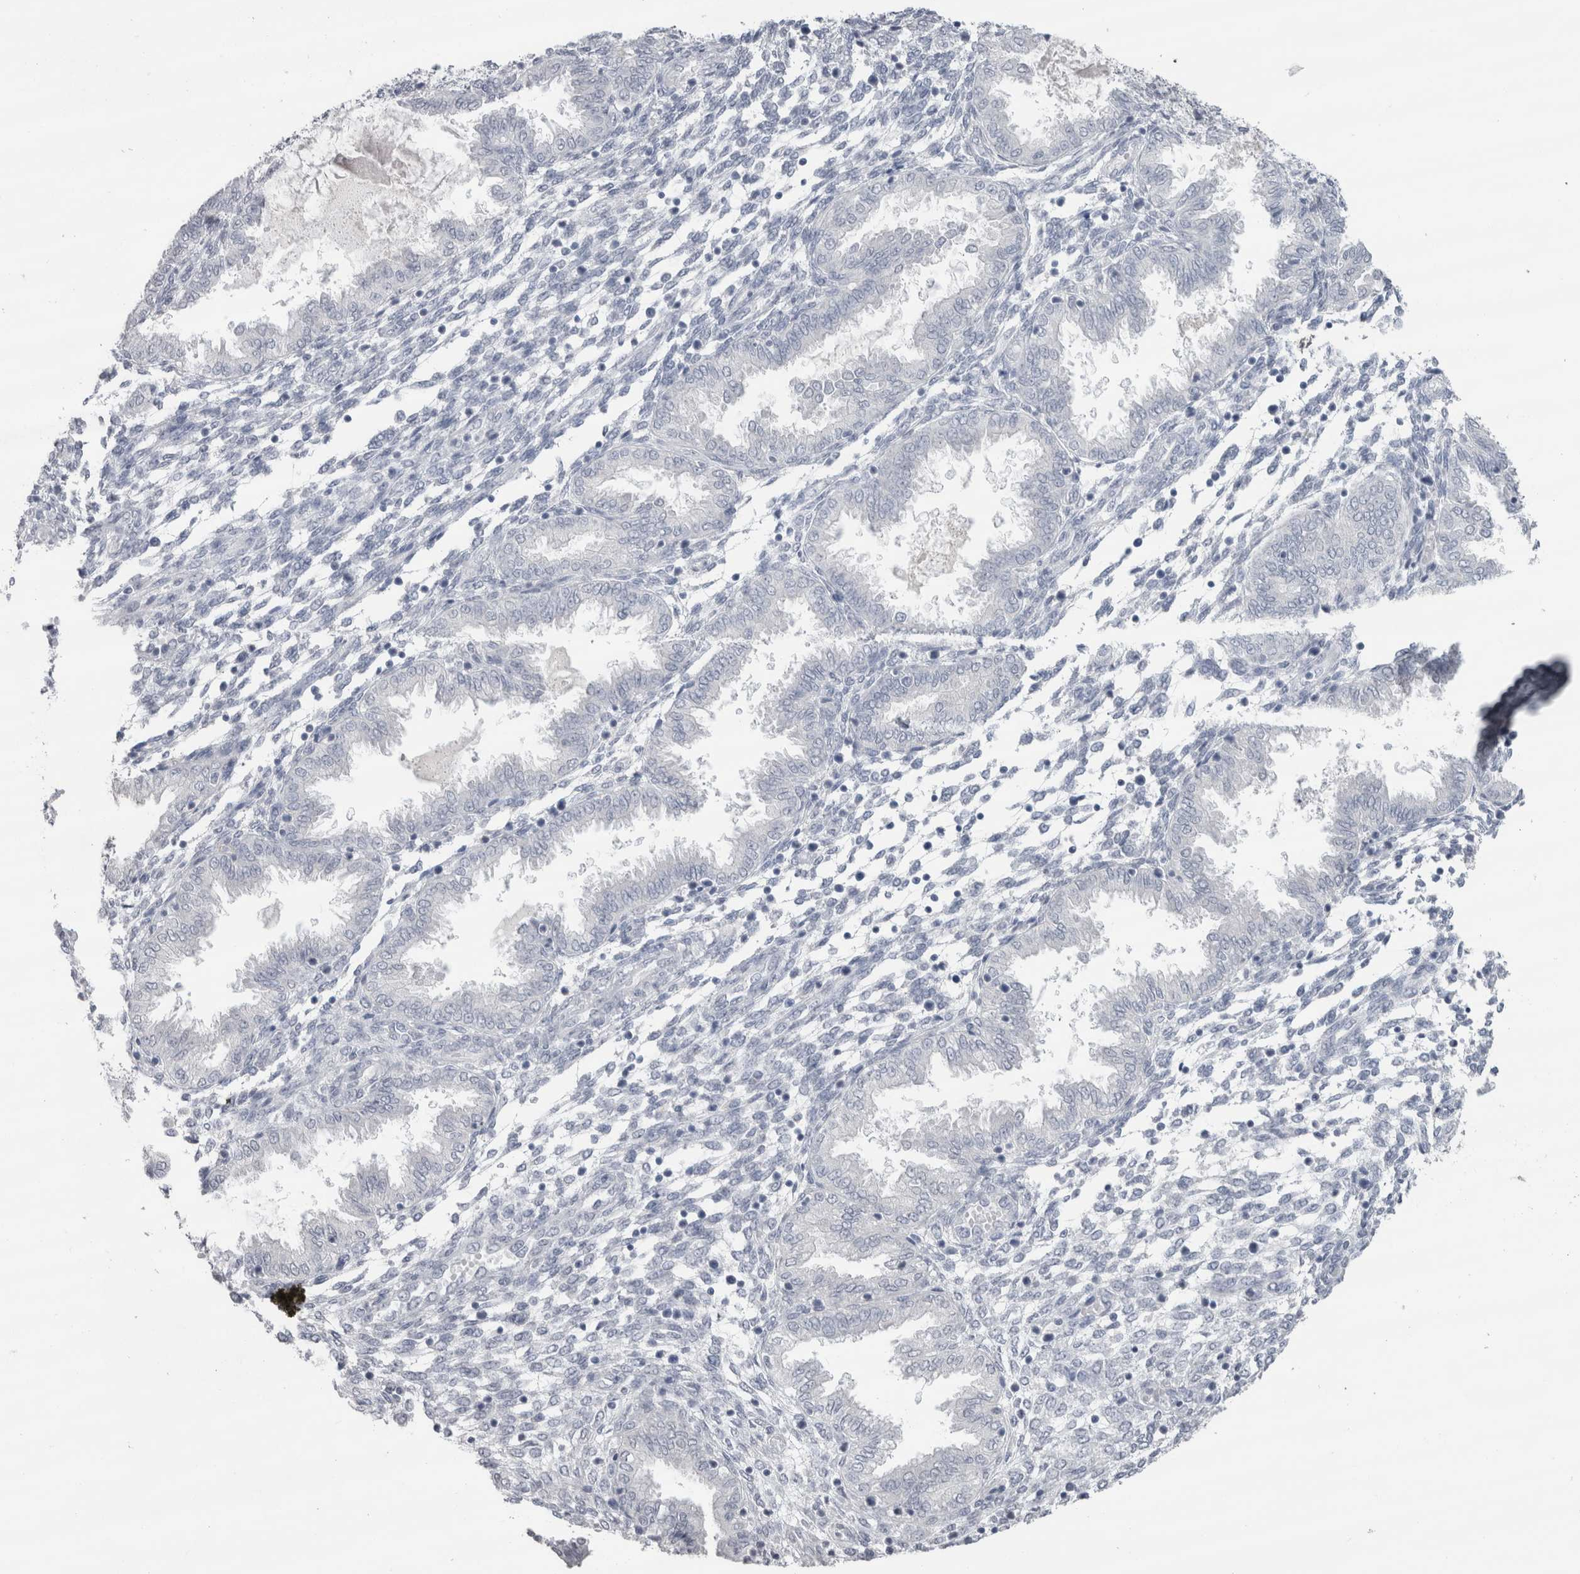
{"staining": {"intensity": "negative", "quantity": "none", "location": "none"}, "tissue": "endometrium", "cell_type": "Cells in endometrial stroma", "image_type": "normal", "snomed": [{"axis": "morphology", "description": "Normal tissue, NOS"}, {"axis": "topography", "description": "Endometrium"}], "caption": "This is a image of immunohistochemistry staining of benign endometrium, which shows no staining in cells in endometrial stroma.", "gene": "CDH17", "patient": {"sex": "female", "age": 33}}